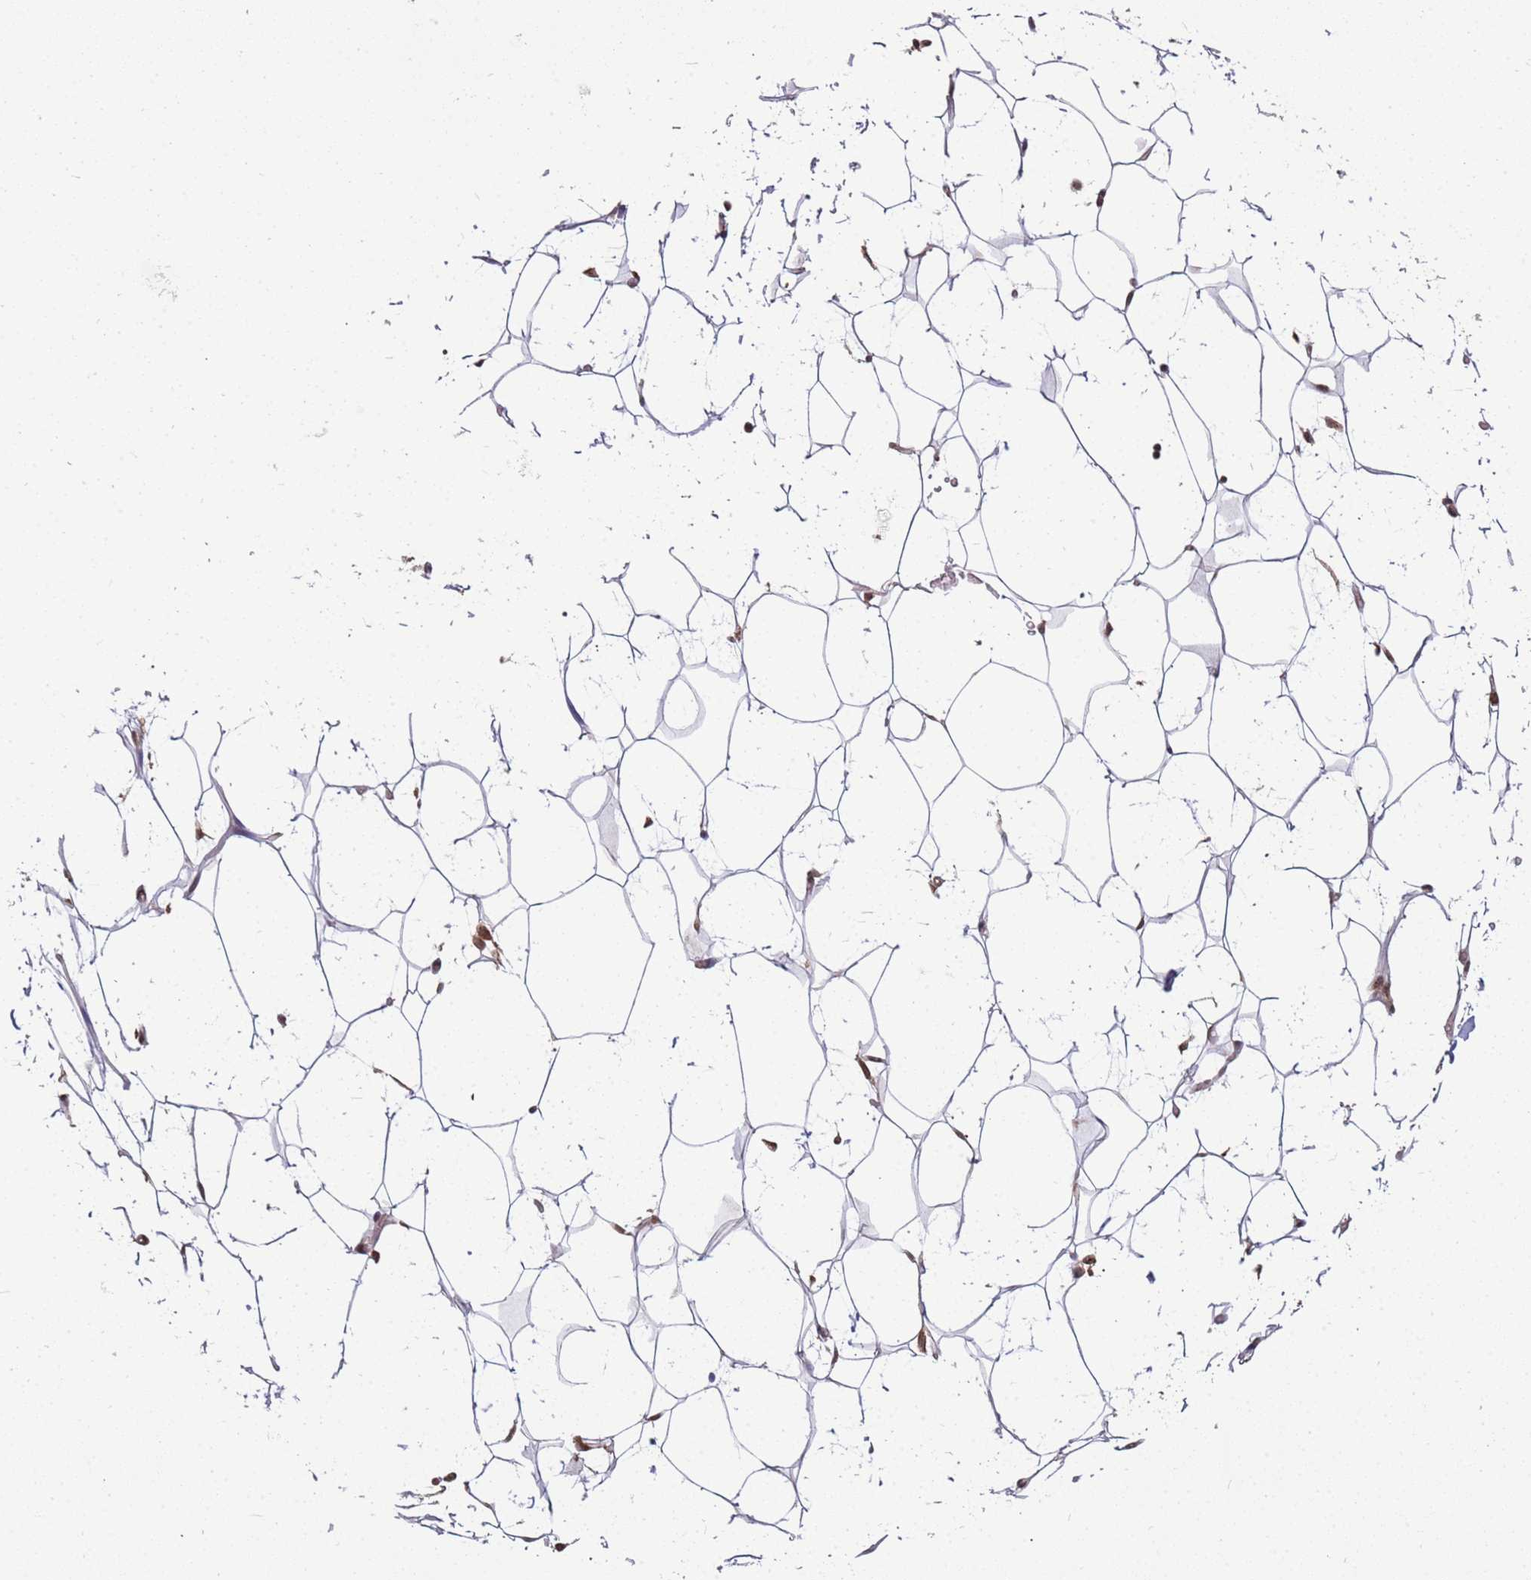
{"staining": {"intensity": "moderate", "quantity": "25%-75%", "location": "nuclear"}, "tissue": "adipose tissue", "cell_type": "Adipocytes", "image_type": "normal", "snomed": [{"axis": "morphology", "description": "Normal tissue, NOS"}, {"axis": "topography", "description": "Breast"}], "caption": "The histopathology image demonstrates staining of normal adipose tissue, revealing moderate nuclear protein staining (brown color) within adipocytes. (DAB IHC, brown staining for protein, blue staining for nuclei).", "gene": "CEP170", "patient": {"sex": "female", "age": 26}}